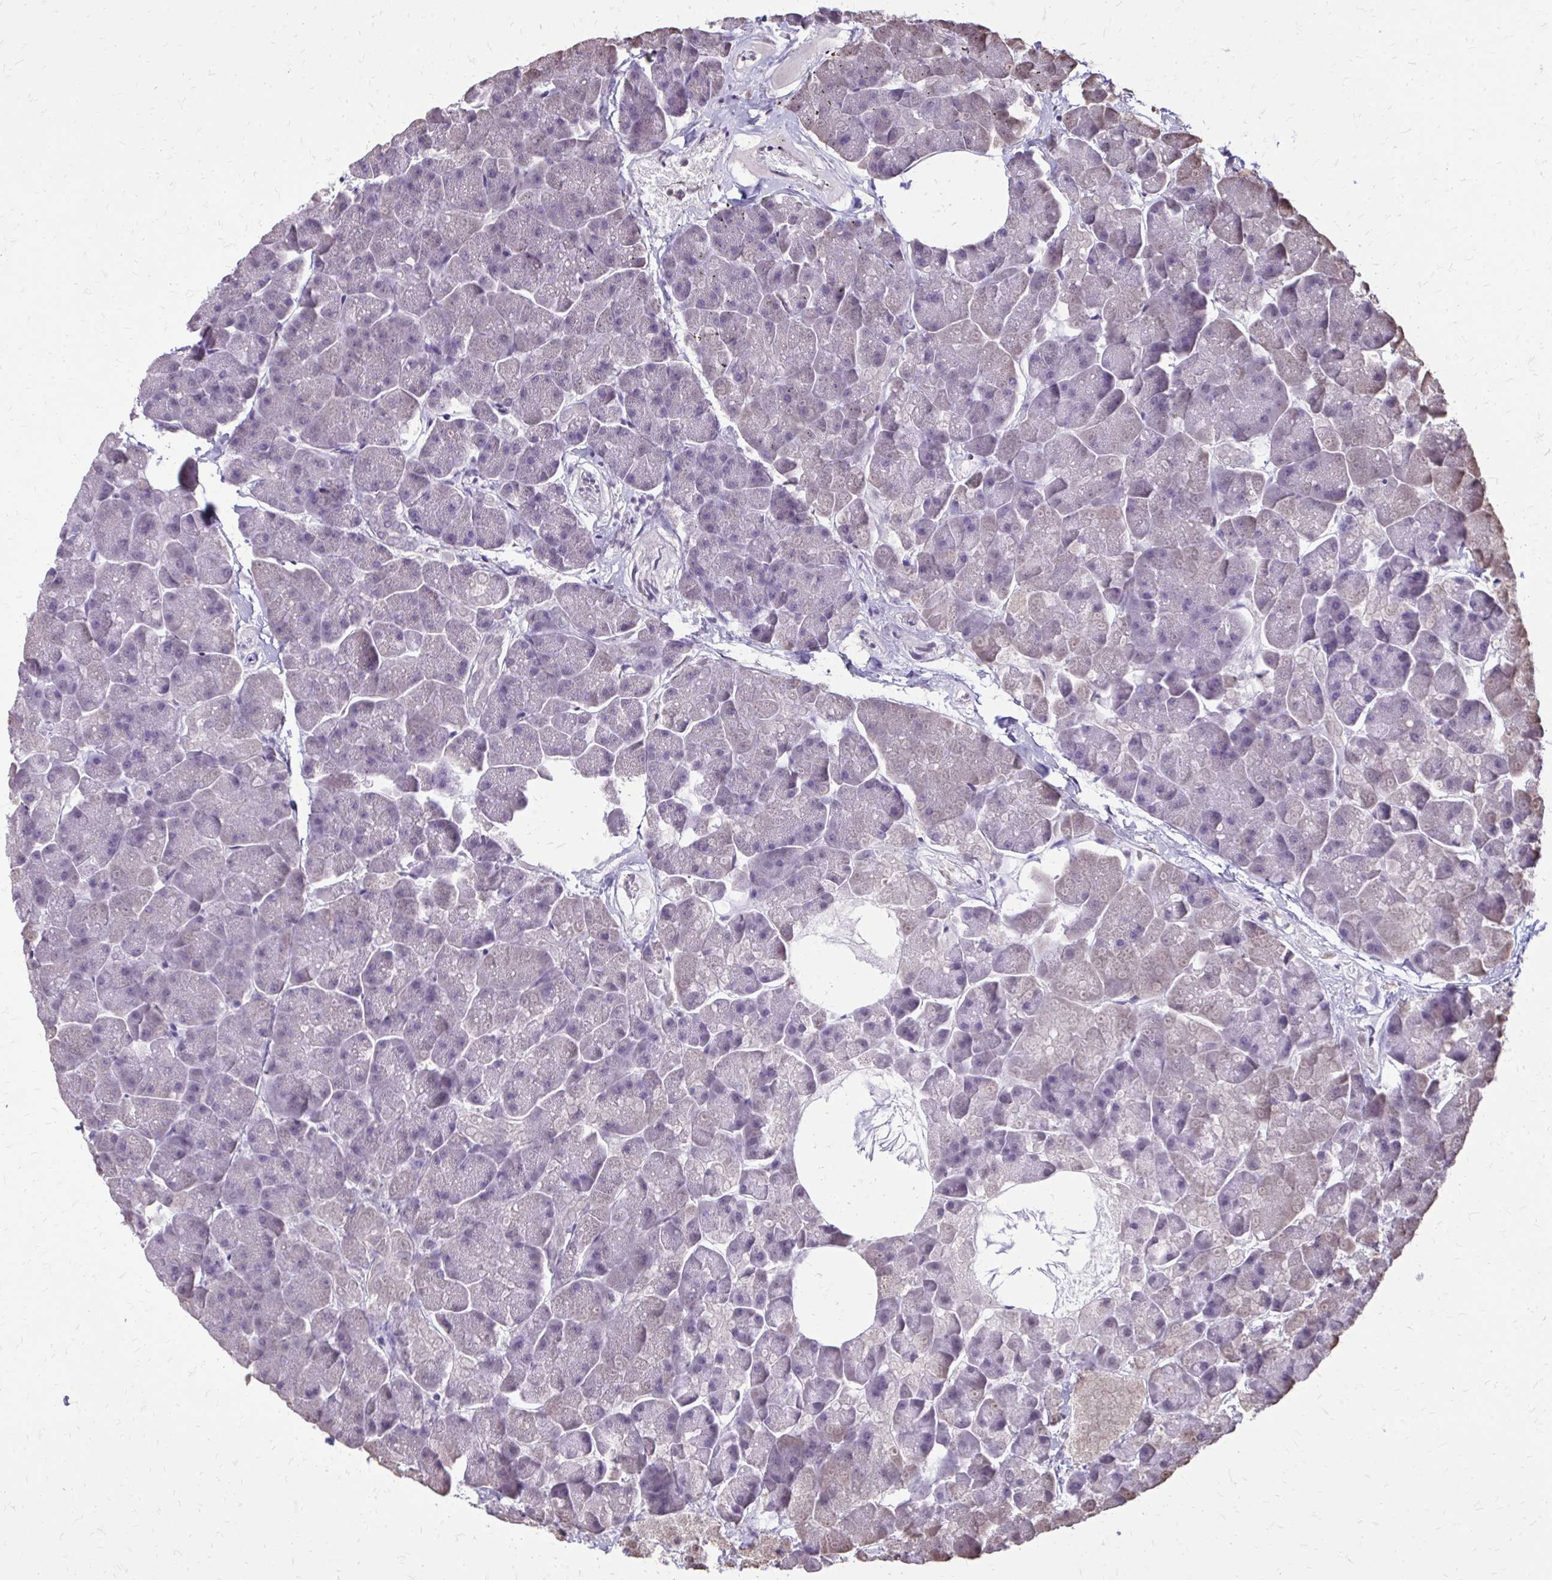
{"staining": {"intensity": "negative", "quantity": "none", "location": "none"}, "tissue": "pancreas", "cell_type": "Exocrine glandular cells", "image_type": "normal", "snomed": [{"axis": "morphology", "description": "Normal tissue, NOS"}, {"axis": "topography", "description": "Pancreas"}, {"axis": "topography", "description": "Peripheral nerve tissue"}], "caption": "IHC of unremarkable human pancreas demonstrates no positivity in exocrine glandular cells.", "gene": "AKAP5", "patient": {"sex": "male", "age": 54}}